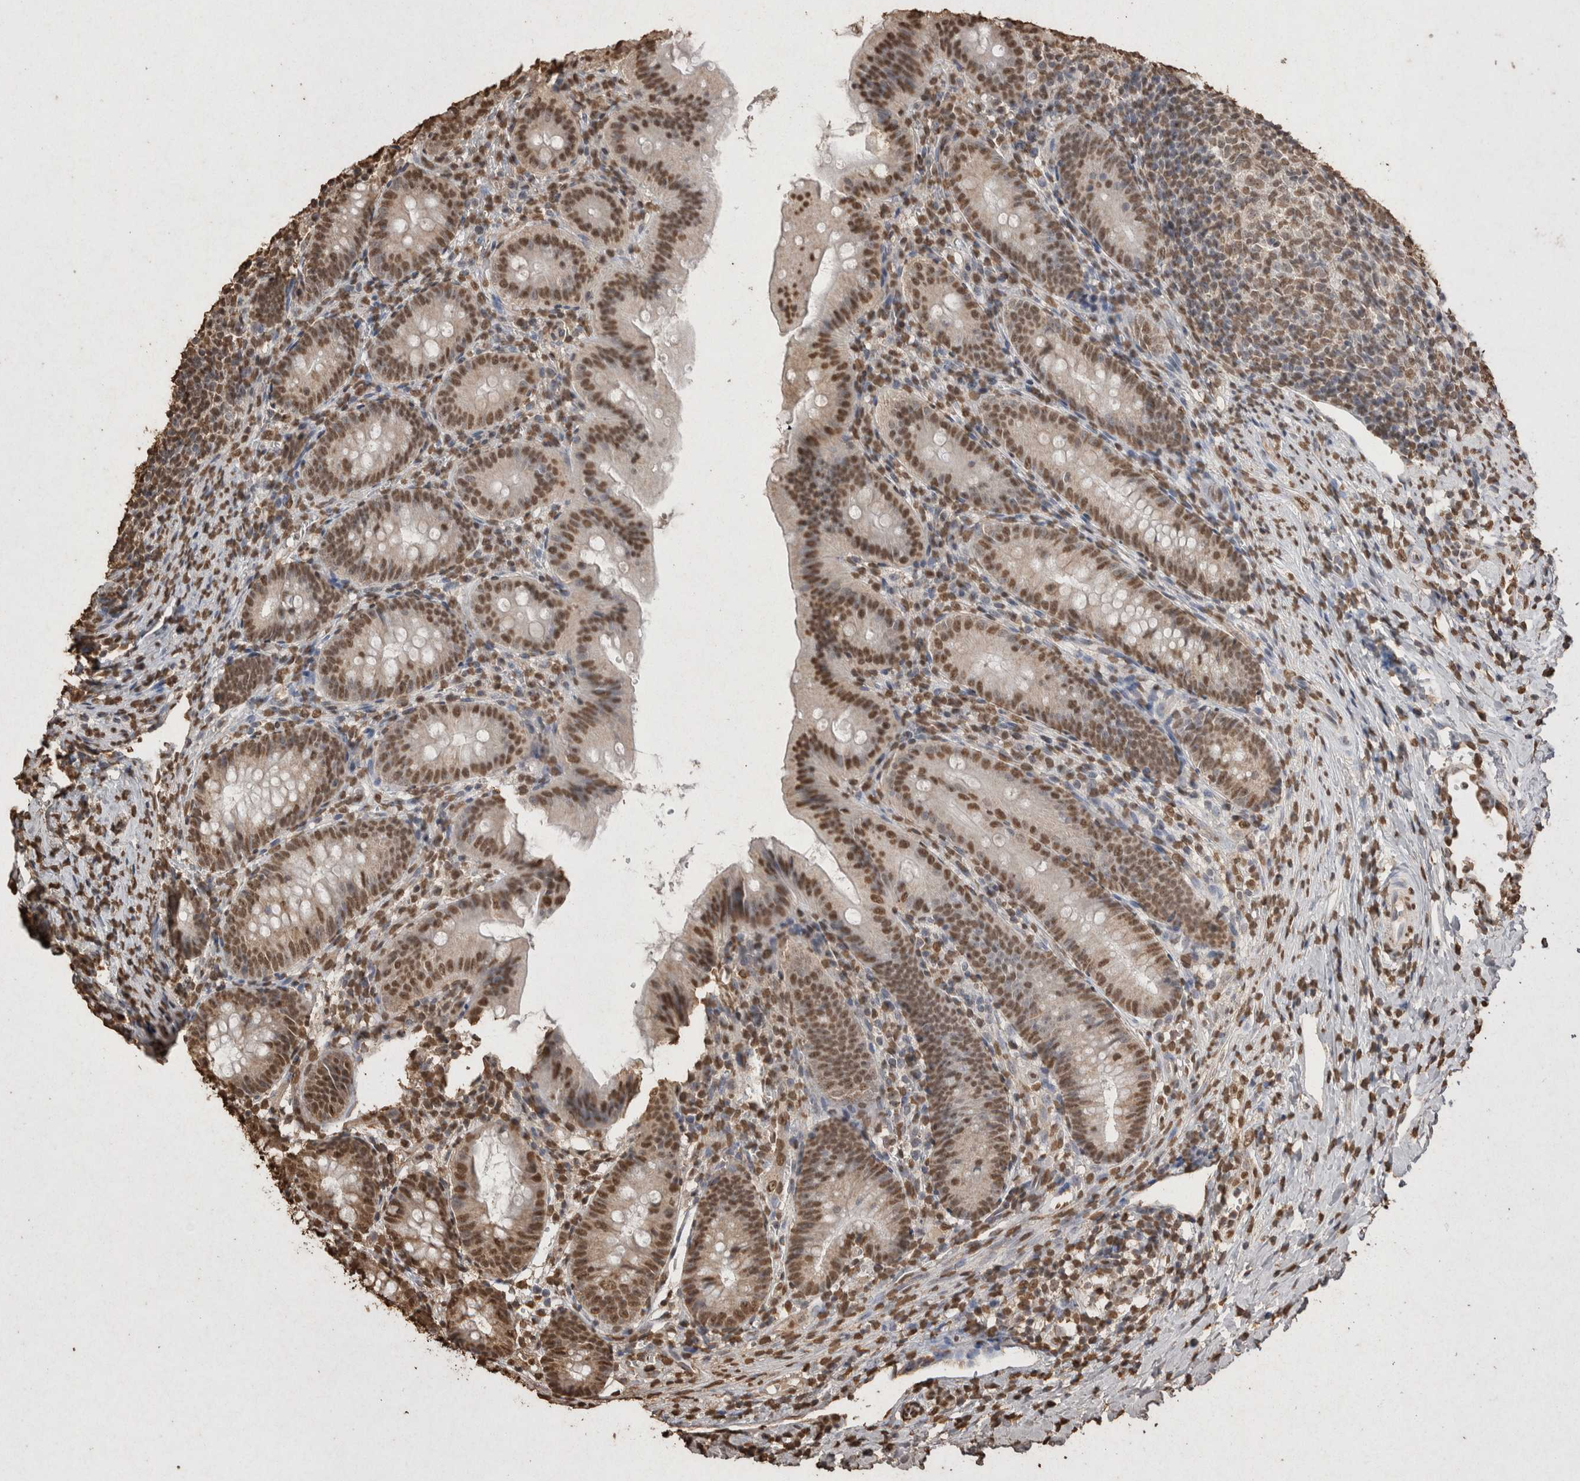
{"staining": {"intensity": "moderate", "quantity": ">75%", "location": "nuclear"}, "tissue": "appendix", "cell_type": "Glandular cells", "image_type": "normal", "snomed": [{"axis": "morphology", "description": "Normal tissue, NOS"}, {"axis": "topography", "description": "Appendix"}], "caption": "The image displays immunohistochemical staining of benign appendix. There is moderate nuclear expression is appreciated in about >75% of glandular cells.", "gene": "POU5F1", "patient": {"sex": "male", "age": 1}}